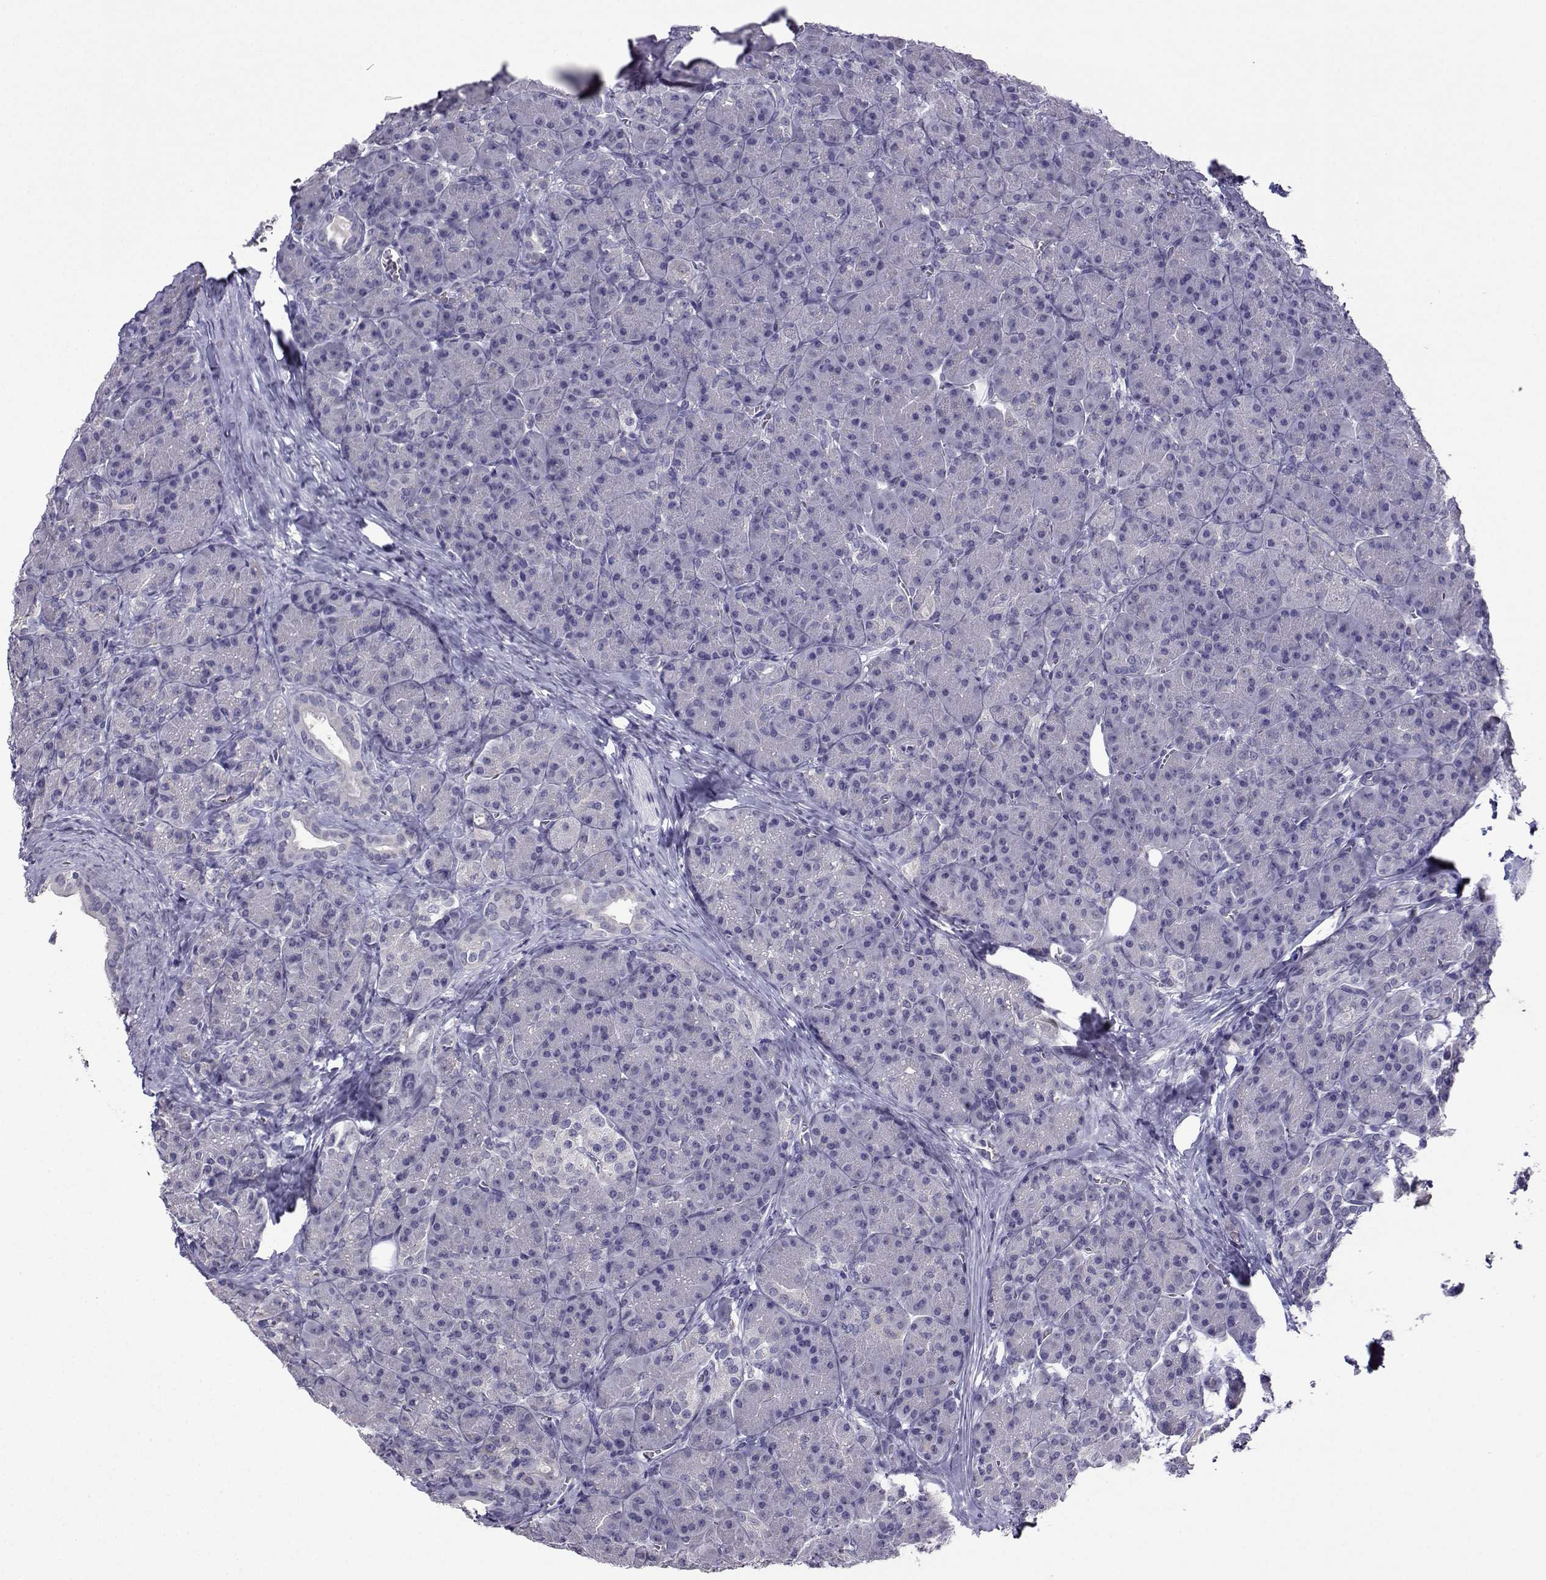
{"staining": {"intensity": "negative", "quantity": "none", "location": "none"}, "tissue": "pancreas", "cell_type": "Exocrine glandular cells", "image_type": "normal", "snomed": [{"axis": "morphology", "description": "Normal tissue, NOS"}, {"axis": "topography", "description": "Pancreas"}], "caption": "This is a photomicrograph of immunohistochemistry staining of benign pancreas, which shows no positivity in exocrine glandular cells.", "gene": "CRYBB1", "patient": {"sex": "male", "age": 57}}